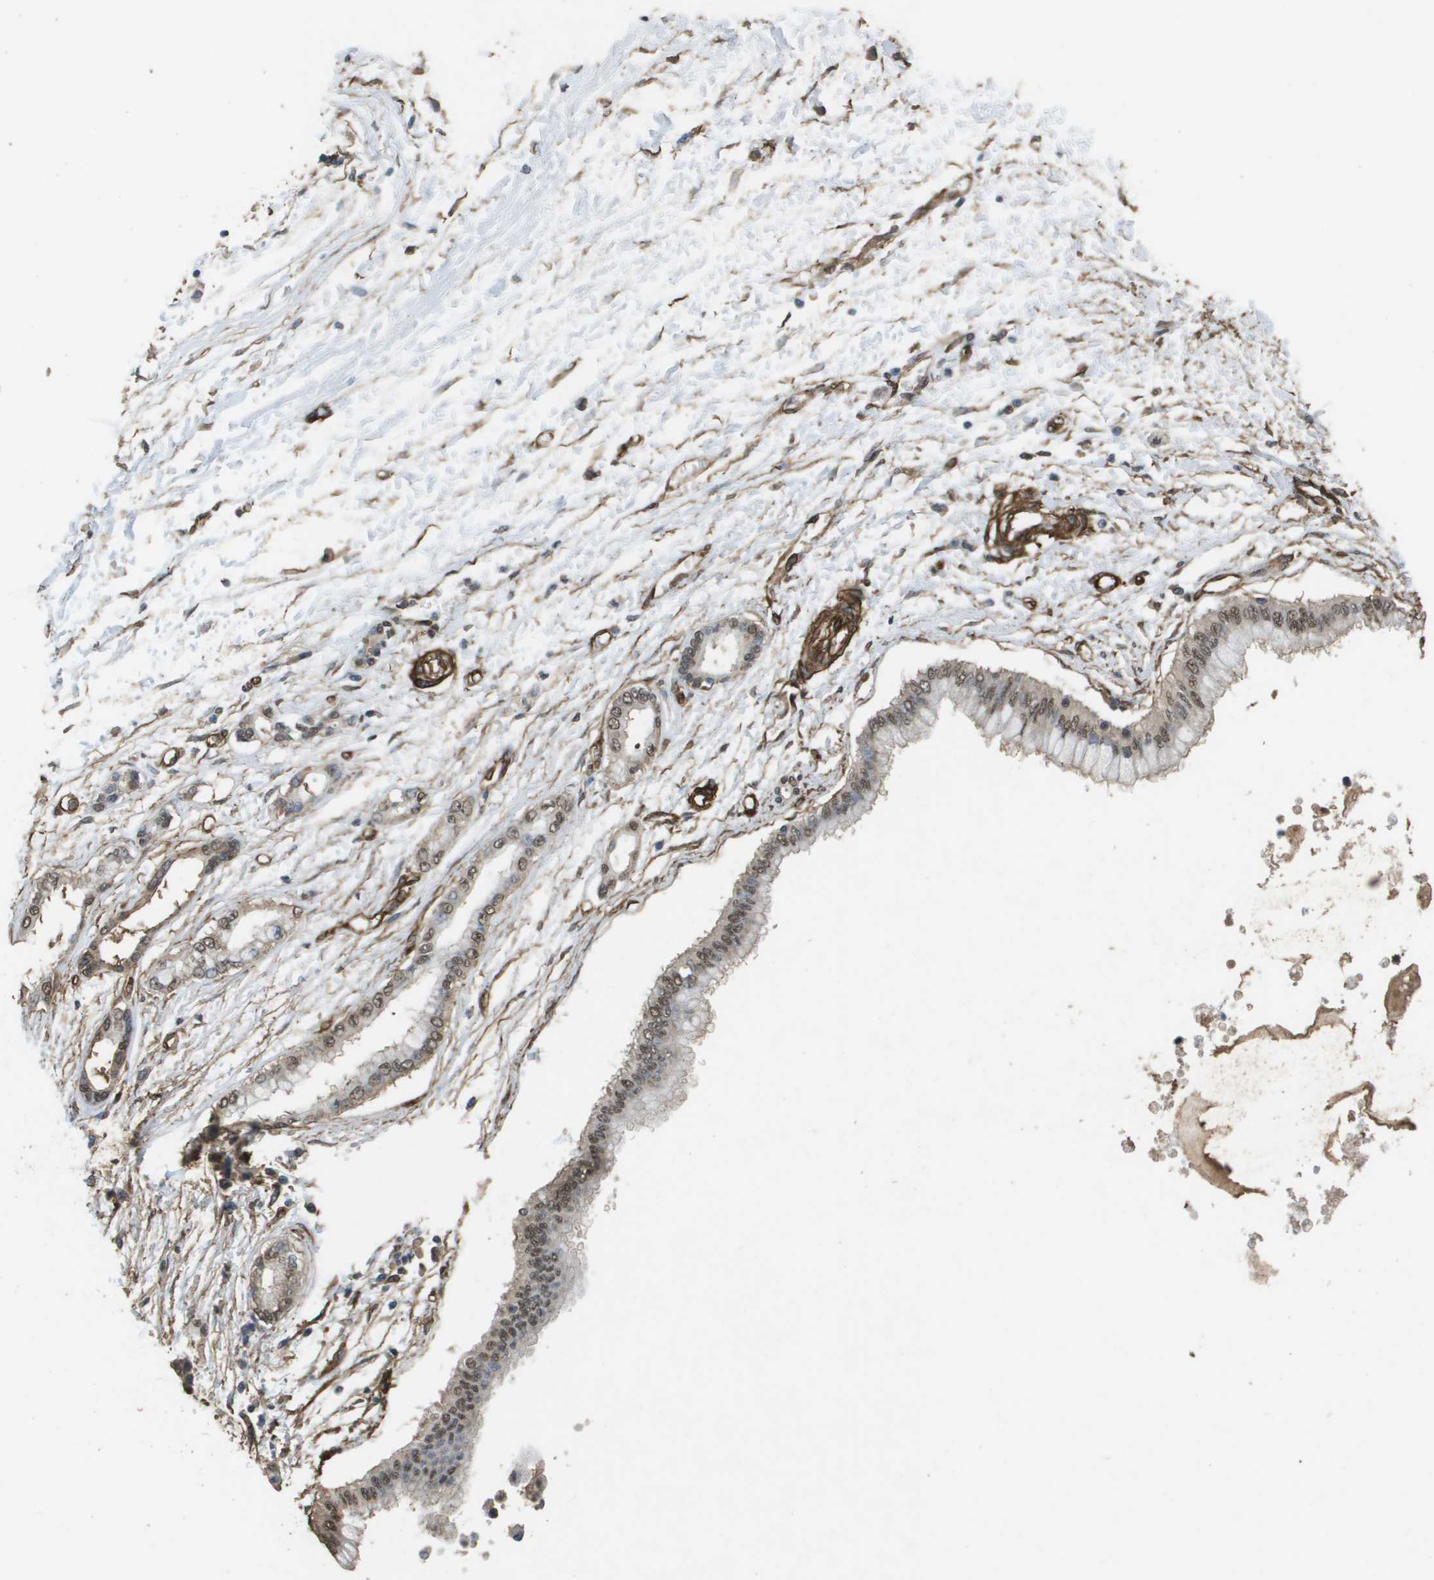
{"staining": {"intensity": "moderate", "quantity": ">75%", "location": "nuclear"}, "tissue": "pancreatic cancer", "cell_type": "Tumor cells", "image_type": "cancer", "snomed": [{"axis": "morphology", "description": "Adenocarcinoma, NOS"}, {"axis": "topography", "description": "Pancreas"}], "caption": "DAB (3,3'-diaminobenzidine) immunohistochemical staining of pancreatic cancer reveals moderate nuclear protein positivity in about >75% of tumor cells.", "gene": "AAMP", "patient": {"sex": "male", "age": 56}}